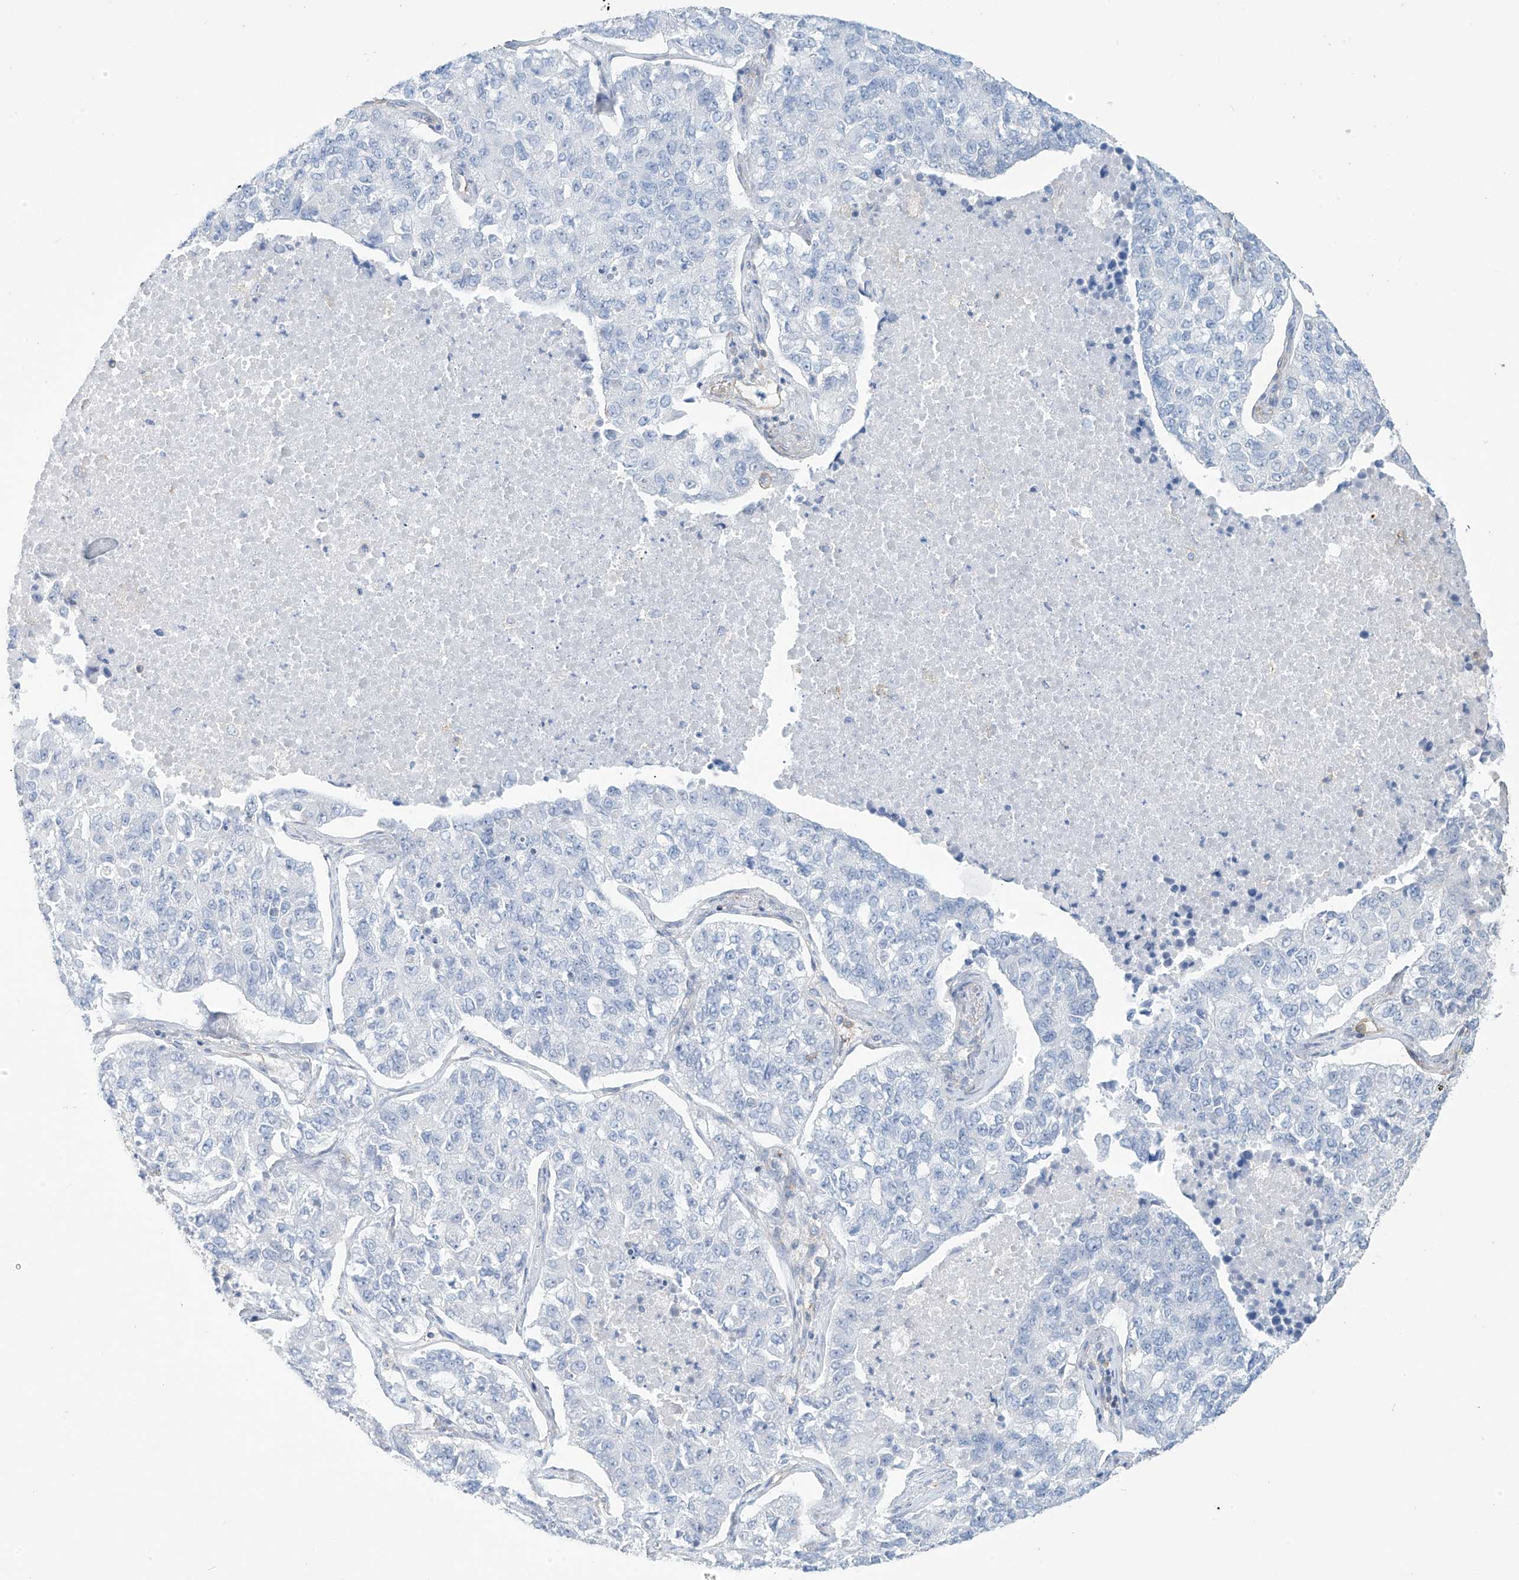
{"staining": {"intensity": "negative", "quantity": "none", "location": "none"}, "tissue": "lung cancer", "cell_type": "Tumor cells", "image_type": "cancer", "snomed": [{"axis": "morphology", "description": "Adenocarcinoma, NOS"}, {"axis": "topography", "description": "Lung"}], "caption": "The photomicrograph exhibits no staining of tumor cells in adenocarcinoma (lung).", "gene": "ZNF846", "patient": {"sex": "male", "age": 49}}